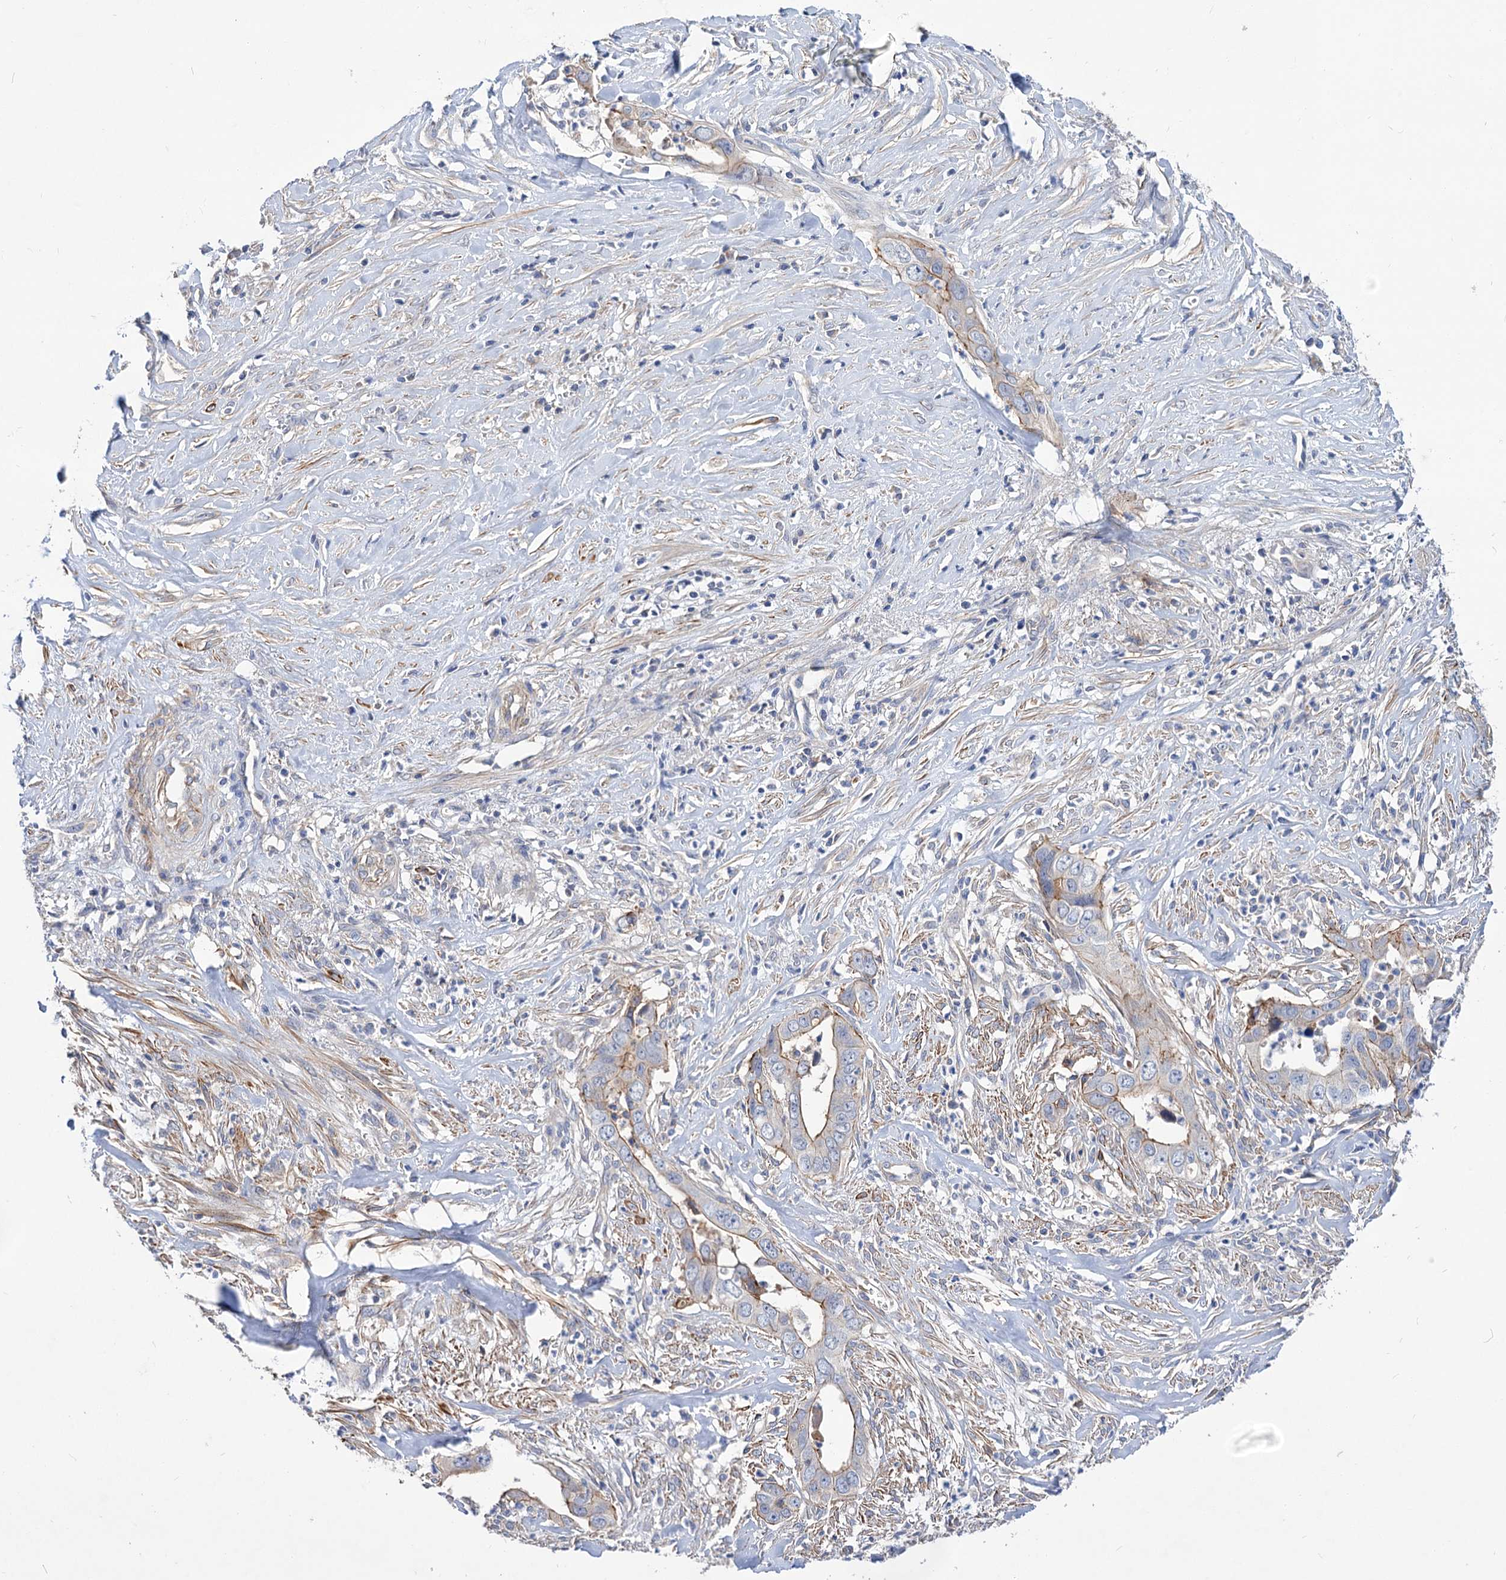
{"staining": {"intensity": "moderate", "quantity": "<25%", "location": "cytoplasmic/membranous"}, "tissue": "liver cancer", "cell_type": "Tumor cells", "image_type": "cancer", "snomed": [{"axis": "morphology", "description": "Cholangiocarcinoma"}, {"axis": "topography", "description": "Liver"}], "caption": "Approximately <25% of tumor cells in liver cancer demonstrate moderate cytoplasmic/membranous protein positivity as visualized by brown immunohistochemical staining.", "gene": "NUDCD2", "patient": {"sex": "female", "age": 79}}